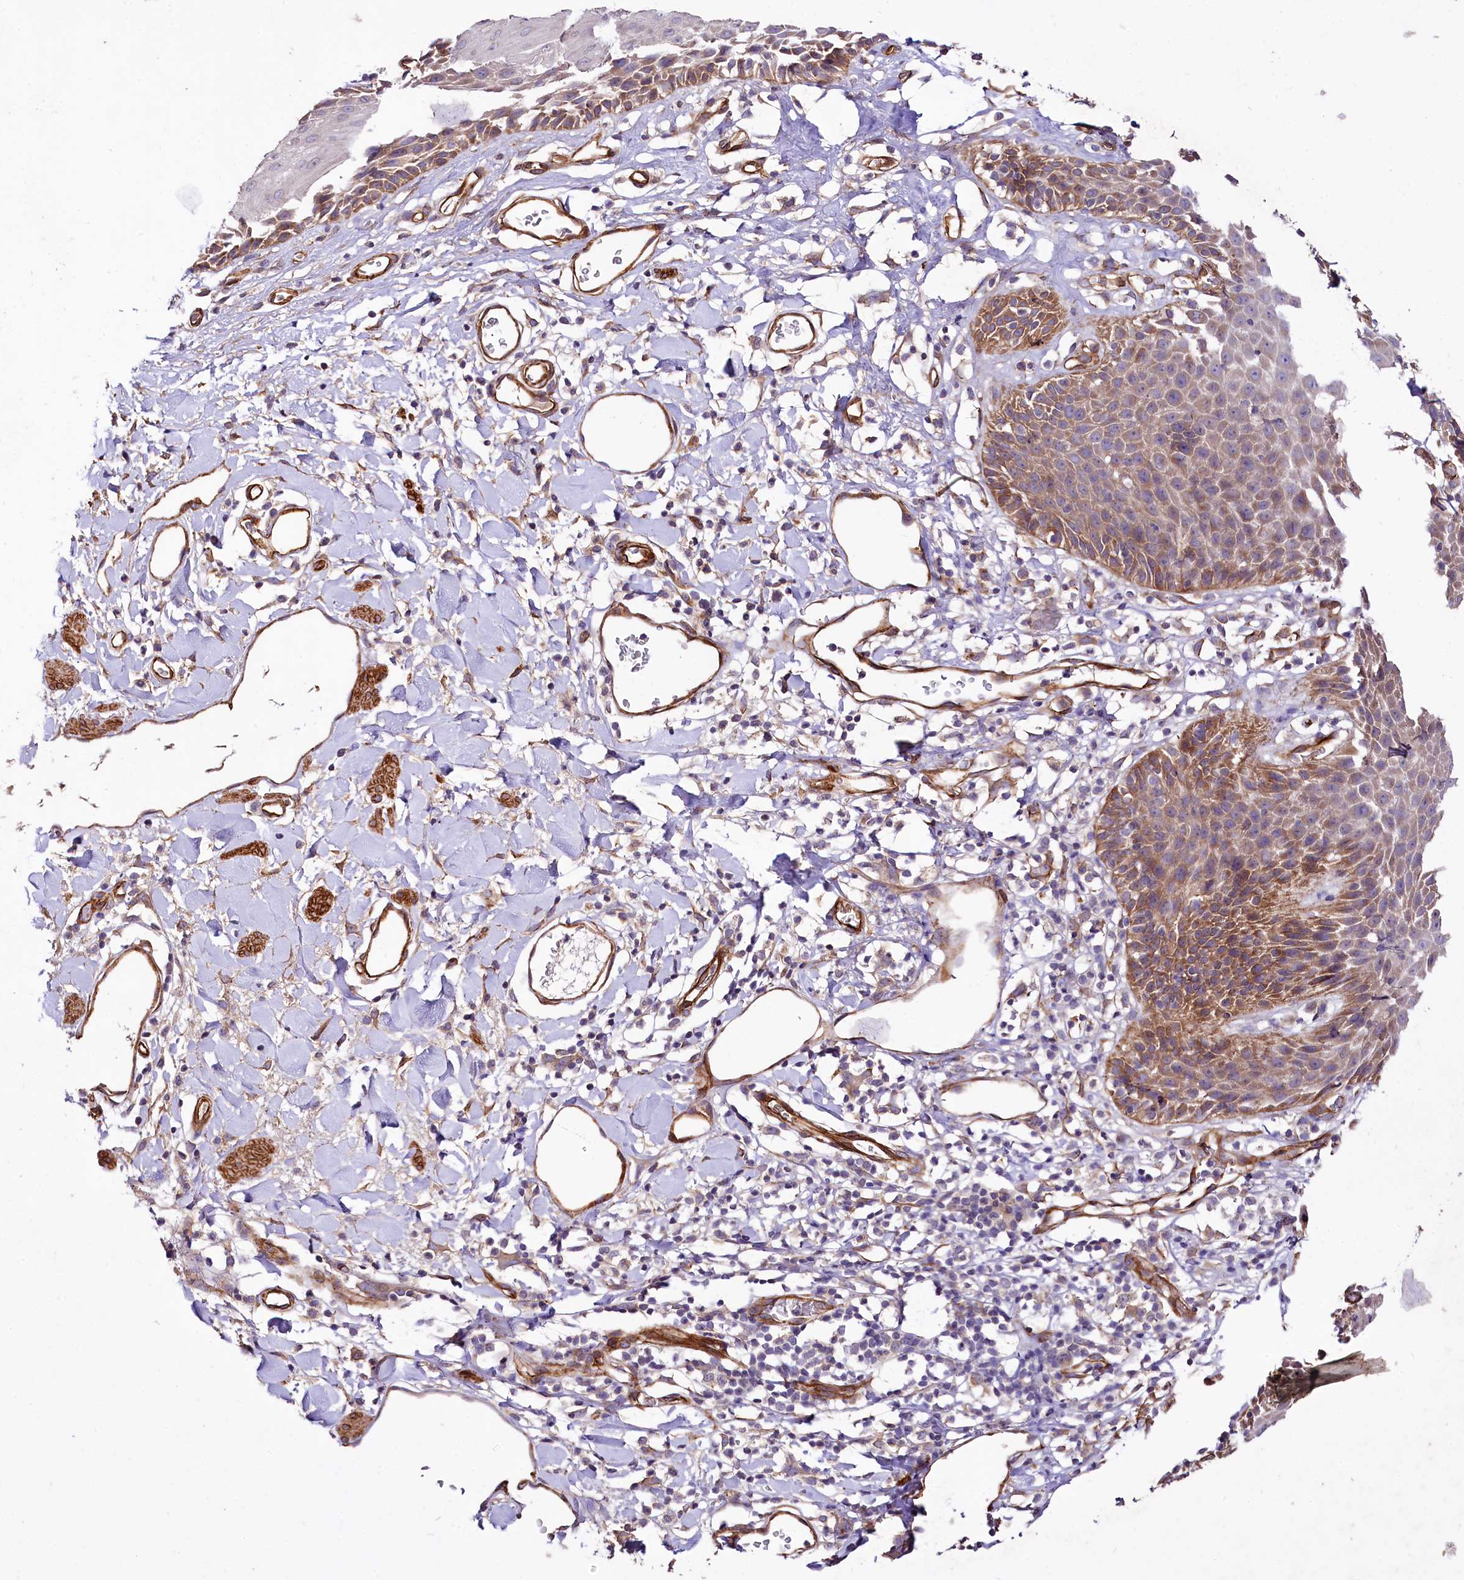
{"staining": {"intensity": "moderate", "quantity": ">75%", "location": "cytoplasmic/membranous"}, "tissue": "skin", "cell_type": "Epidermal cells", "image_type": "normal", "snomed": [{"axis": "morphology", "description": "Normal tissue, NOS"}, {"axis": "topography", "description": "Vulva"}], "caption": "Skin stained with DAB IHC demonstrates medium levels of moderate cytoplasmic/membranous positivity in about >75% of epidermal cells.", "gene": "SPATS2", "patient": {"sex": "female", "age": 68}}